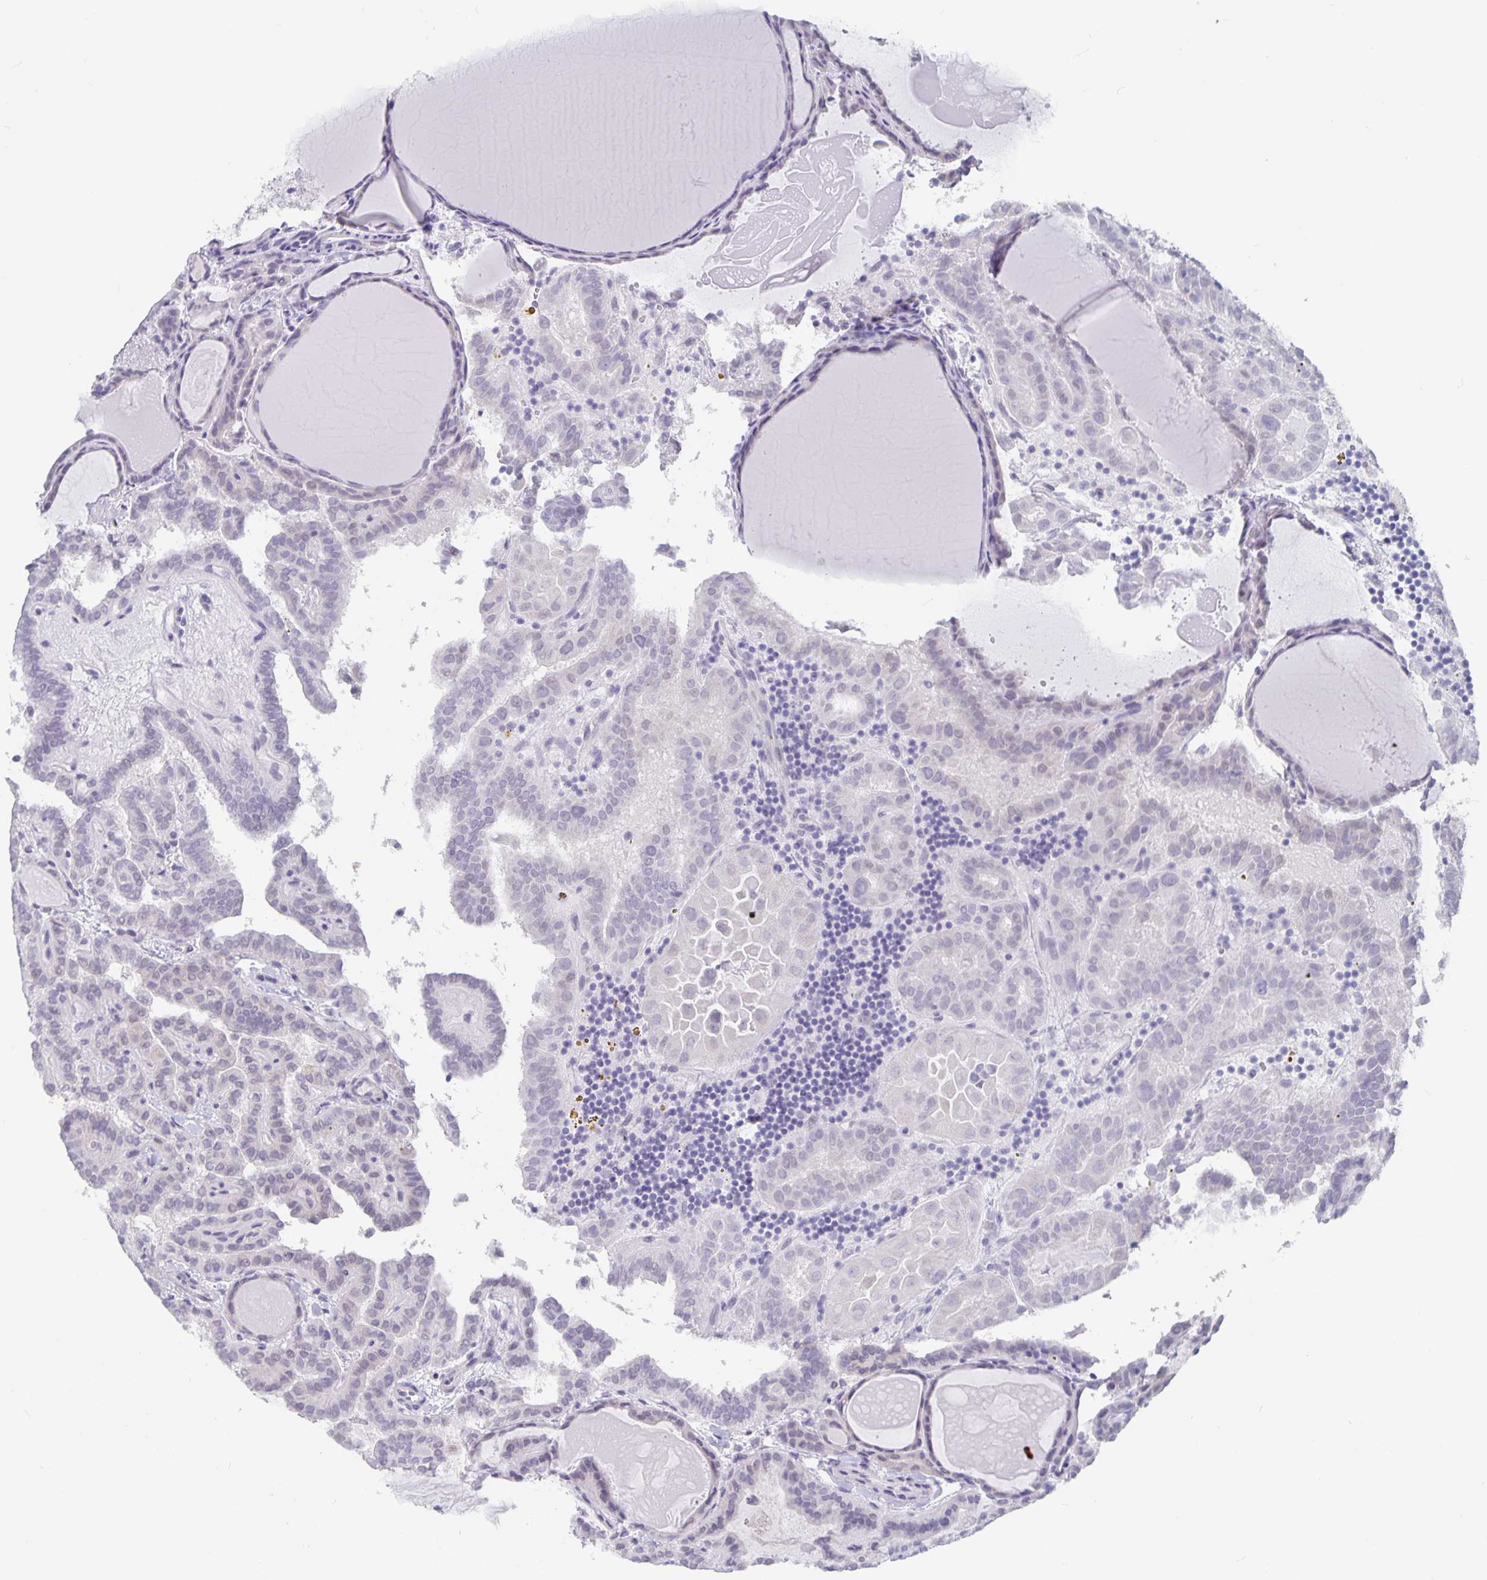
{"staining": {"intensity": "negative", "quantity": "none", "location": "none"}, "tissue": "thyroid cancer", "cell_type": "Tumor cells", "image_type": "cancer", "snomed": [{"axis": "morphology", "description": "Papillary adenocarcinoma, NOS"}, {"axis": "topography", "description": "Thyroid gland"}], "caption": "The micrograph reveals no staining of tumor cells in papillary adenocarcinoma (thyroid).", "gene": "OLIG2", "patient": {"sex": "female", "age": 46}}